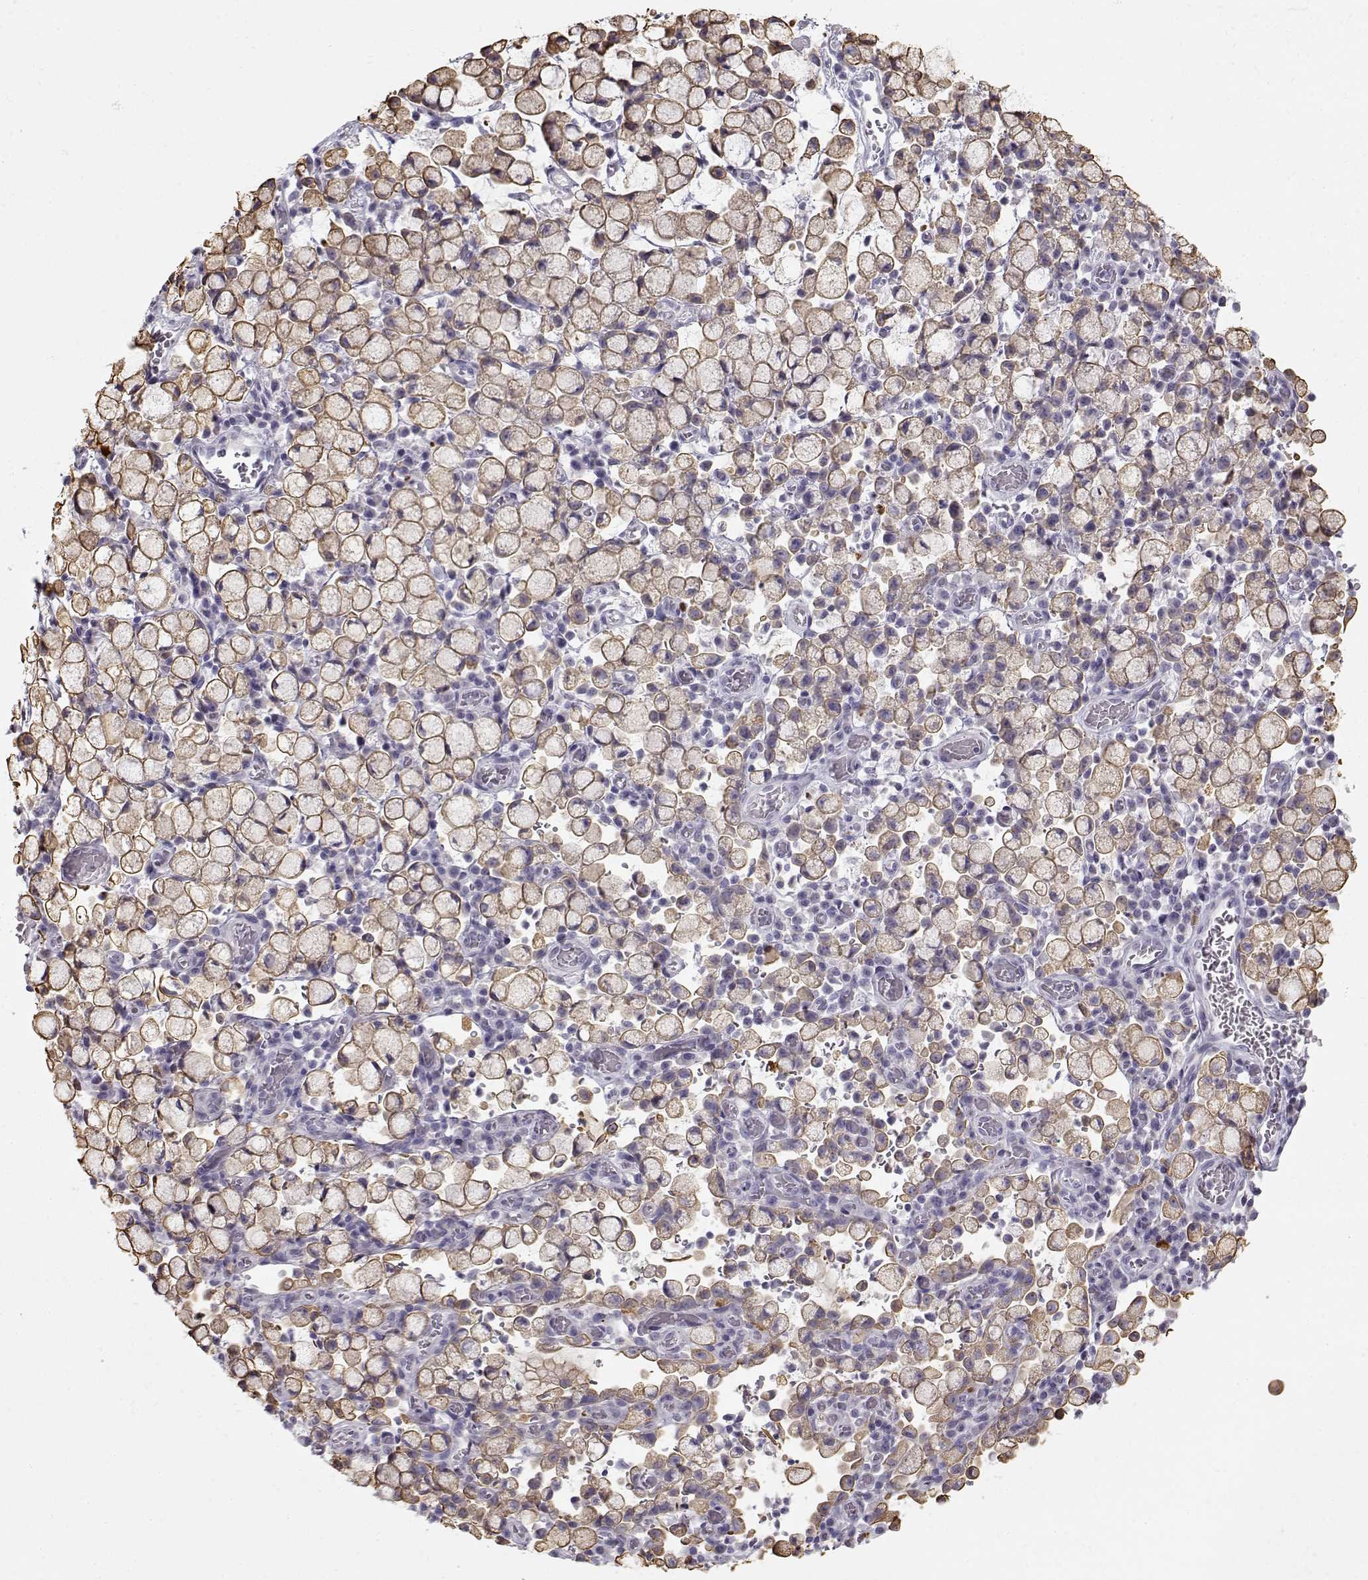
{"staining": {"intensity": "weak", "quantity": "25%-75%", "location": "cytoplasmic/membranous"}, "tissue": "stomach cancer", "cell_type": "Tumor cells", "image_type": "cancer", "snomed": [{"axis": "morphology", "description": "Adenocarcinoma, NOS"}, {"axis": "topography", "description": "Stomach"}], "caption": "Immunohistochemical staining of human adenocarcinoma (stomach) demonstrates weak cytoplasmic/membranous protein staining in about 25%-75% of tumor cells.", "gene": "S100B", "patient": {"sex": "male", "age": 58}}